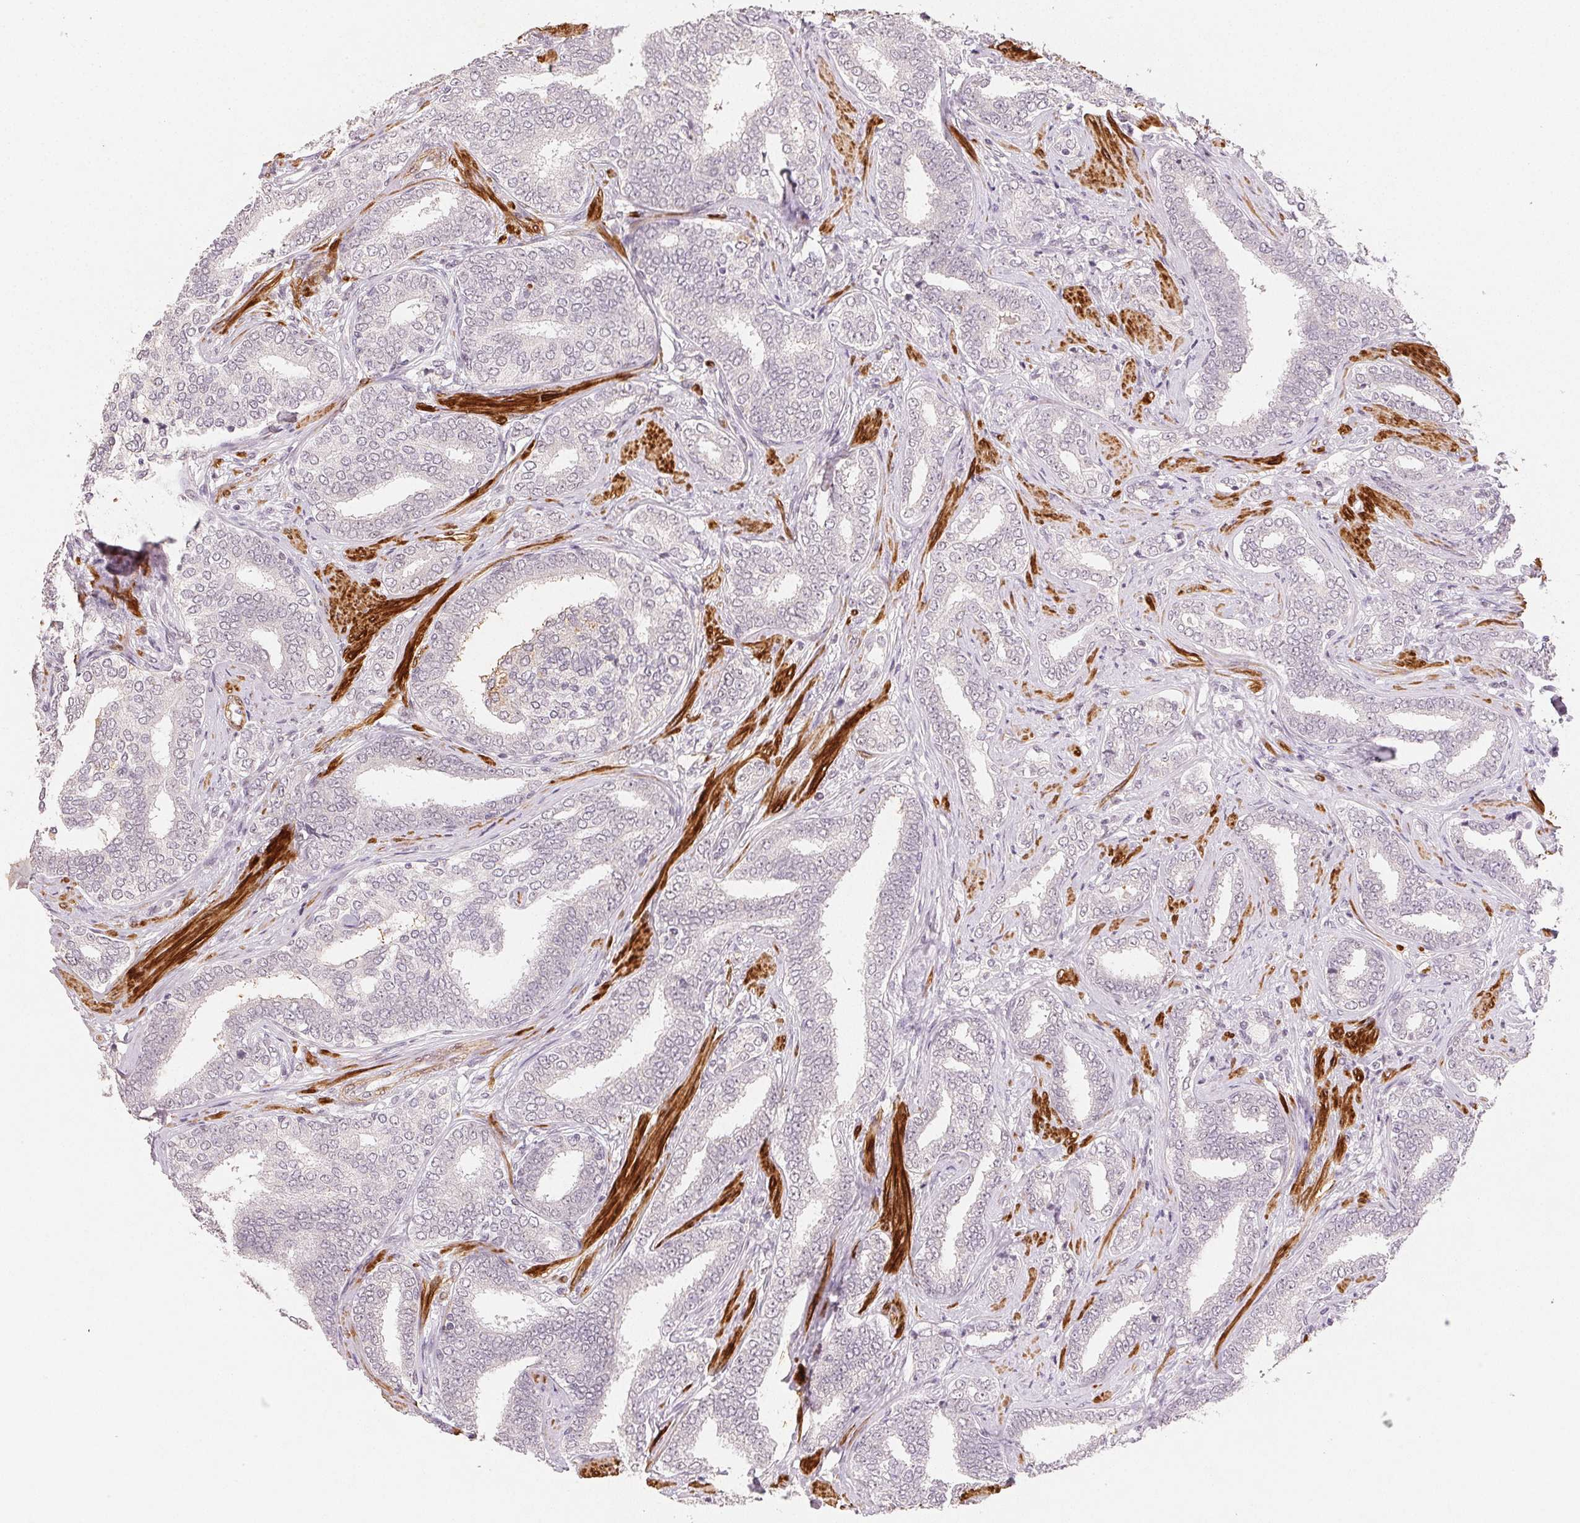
{"staining": {"intensity": "negative", "quantity": "none", "location": "none"}, "tissue": "prostate cancer", "cell_type": "Tumor cells", "image_type": "cancer", "snomed": [{"axis": "morphology", "description": "Adenocarcinoma, High grade"}, {"axis": "topography", "description": "Prostate"}], "caption": "High magnification brightfield microscopy of high-grade adenocarcinoma (prostate) stained with DAB (3,3'-diaminobenzidine) (brown) and counterstained with hematoxylin (blue): tumor cells show no significant positivity.", "gene": "SMTN", "patient": {"sex": "male", "age": 72}}